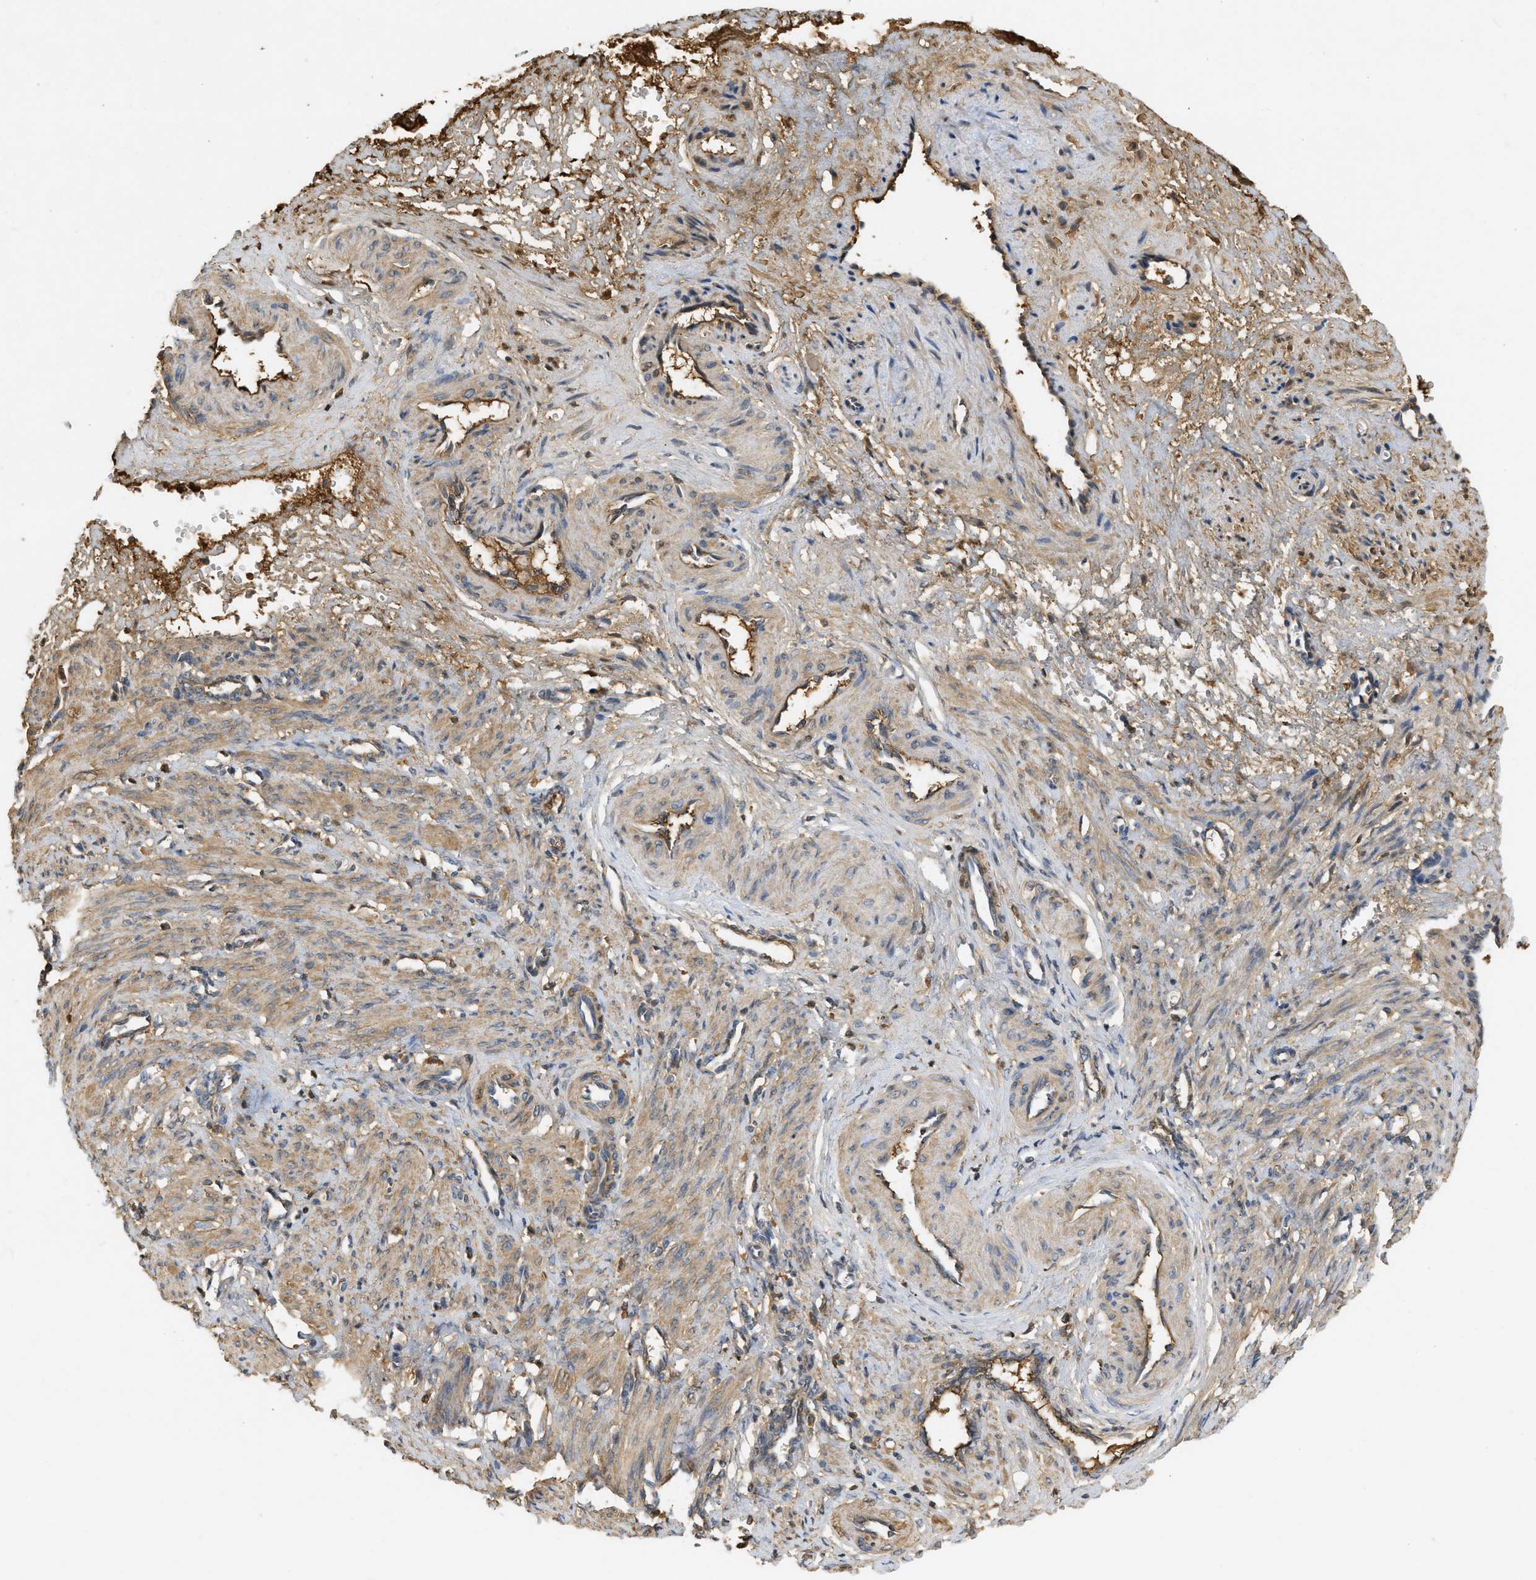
{"staining": {"intensity": "moderate", "quantity": ">75%", "location": "cytoplasmic/membranous"}, "tissue": "smooth muscle", "cell_type": "Smooth muscle cells", "image_type": "normal", "snomed": [{"axis": "morphology", "description": "Normal tissue, NOS"}, {"axis": "topography", "description": "Endometrium"}], "caption": "A micrograph of smooth muscle stained for a protein displays moderate cytoplasmic/membranous brown staining in smooth muscle cells. (brown staining indicates protein expression, while blue staining denotes nuclei).", "gene": "F8", "patient": {"sex": "female", "age": 33}}